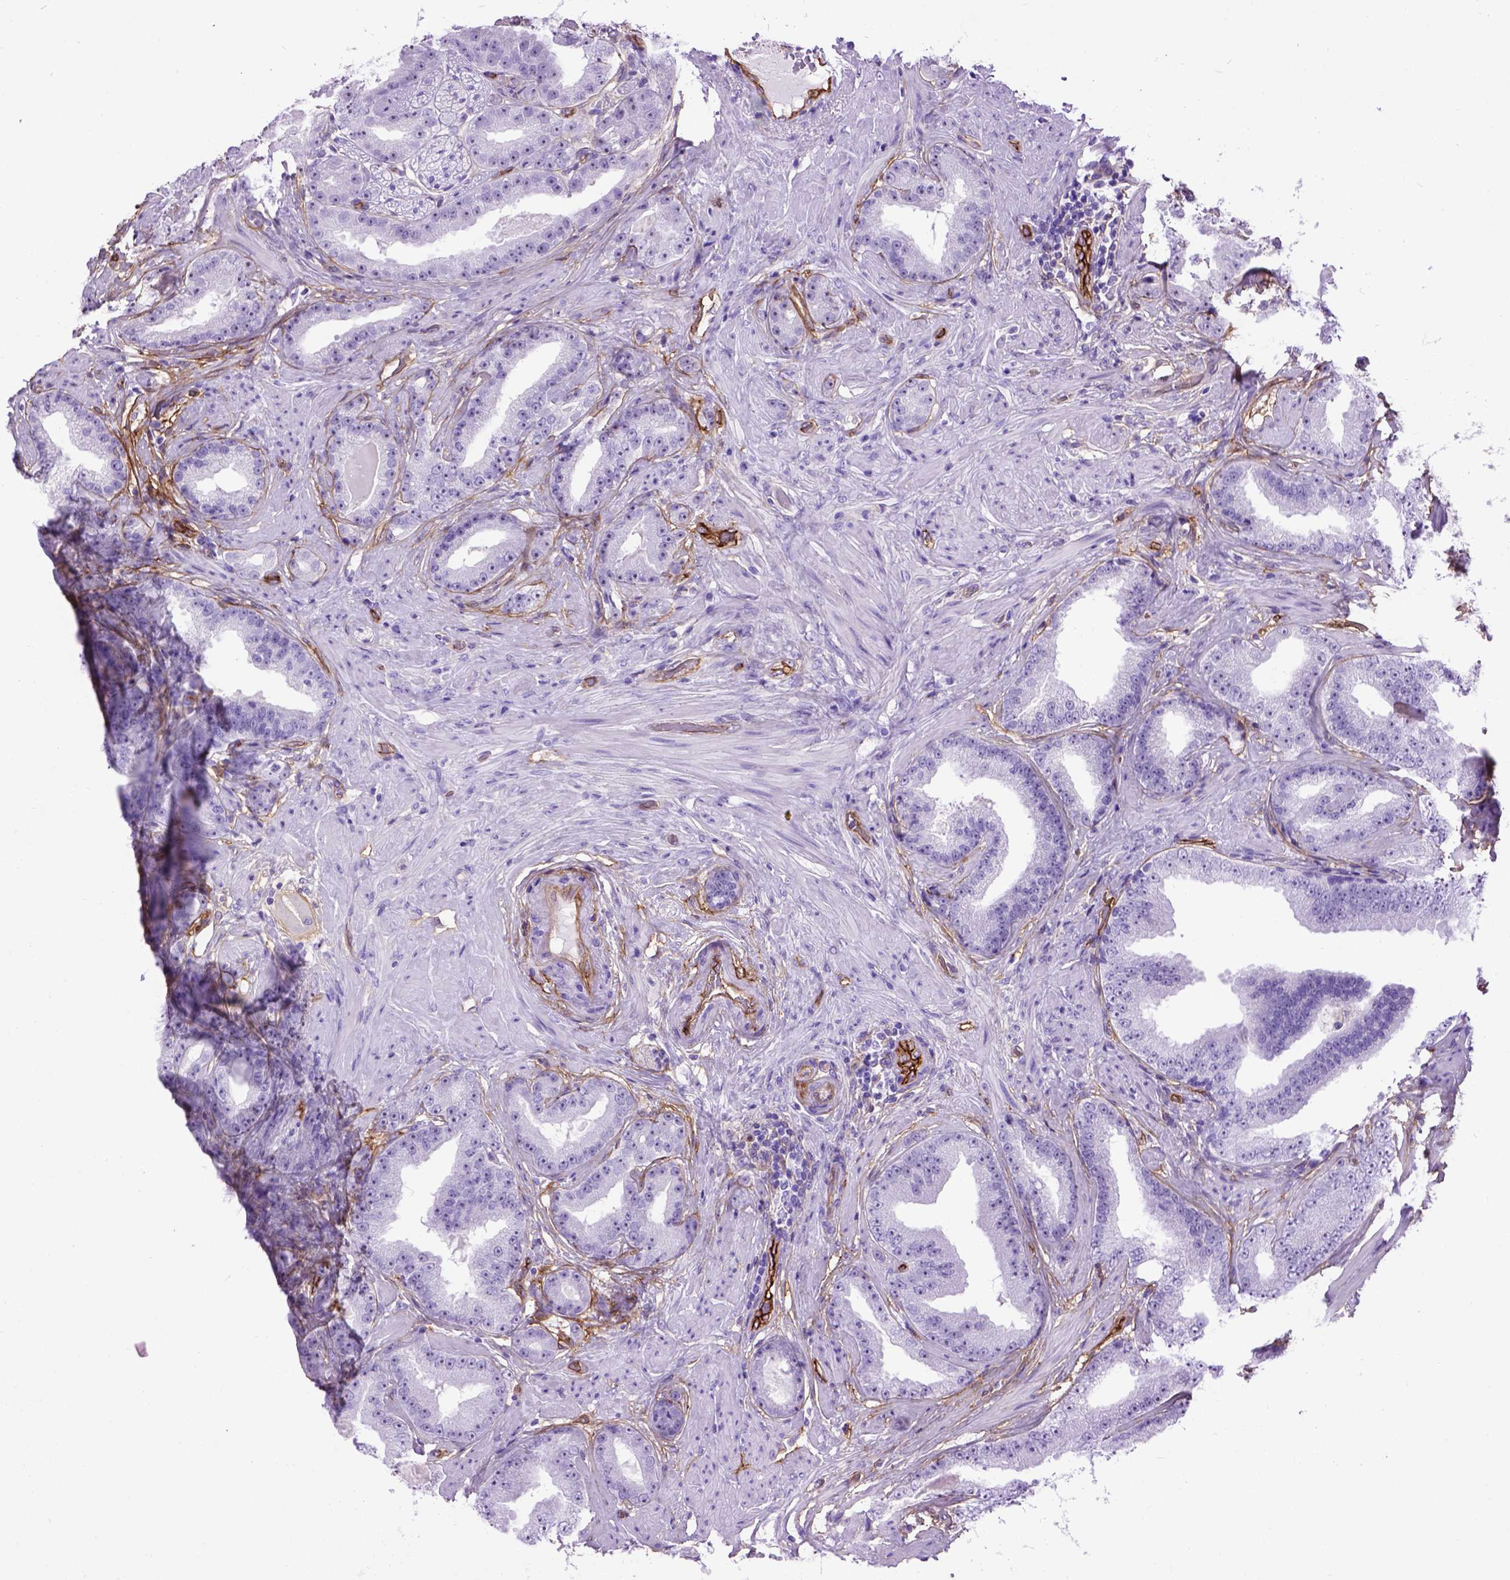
{"staining": {"intensity": "negative", "quantity": "none", "location": "none"}, "tissue": "prostate cancer", "cell_type": "Tumor cells", "image_type": "cancer", "snomed": [{"axis": "morphology", "description": "Adenocarcinoma, Low grade"}, {"axis": "topography", "description": "Prostate"}], "caption": "This is an IHC image of human prostate low-grade adenocarcinoma. There is no staining in tumor cells.", "gene": "ENG", "patient": {"sex": "male", "age": 60}}